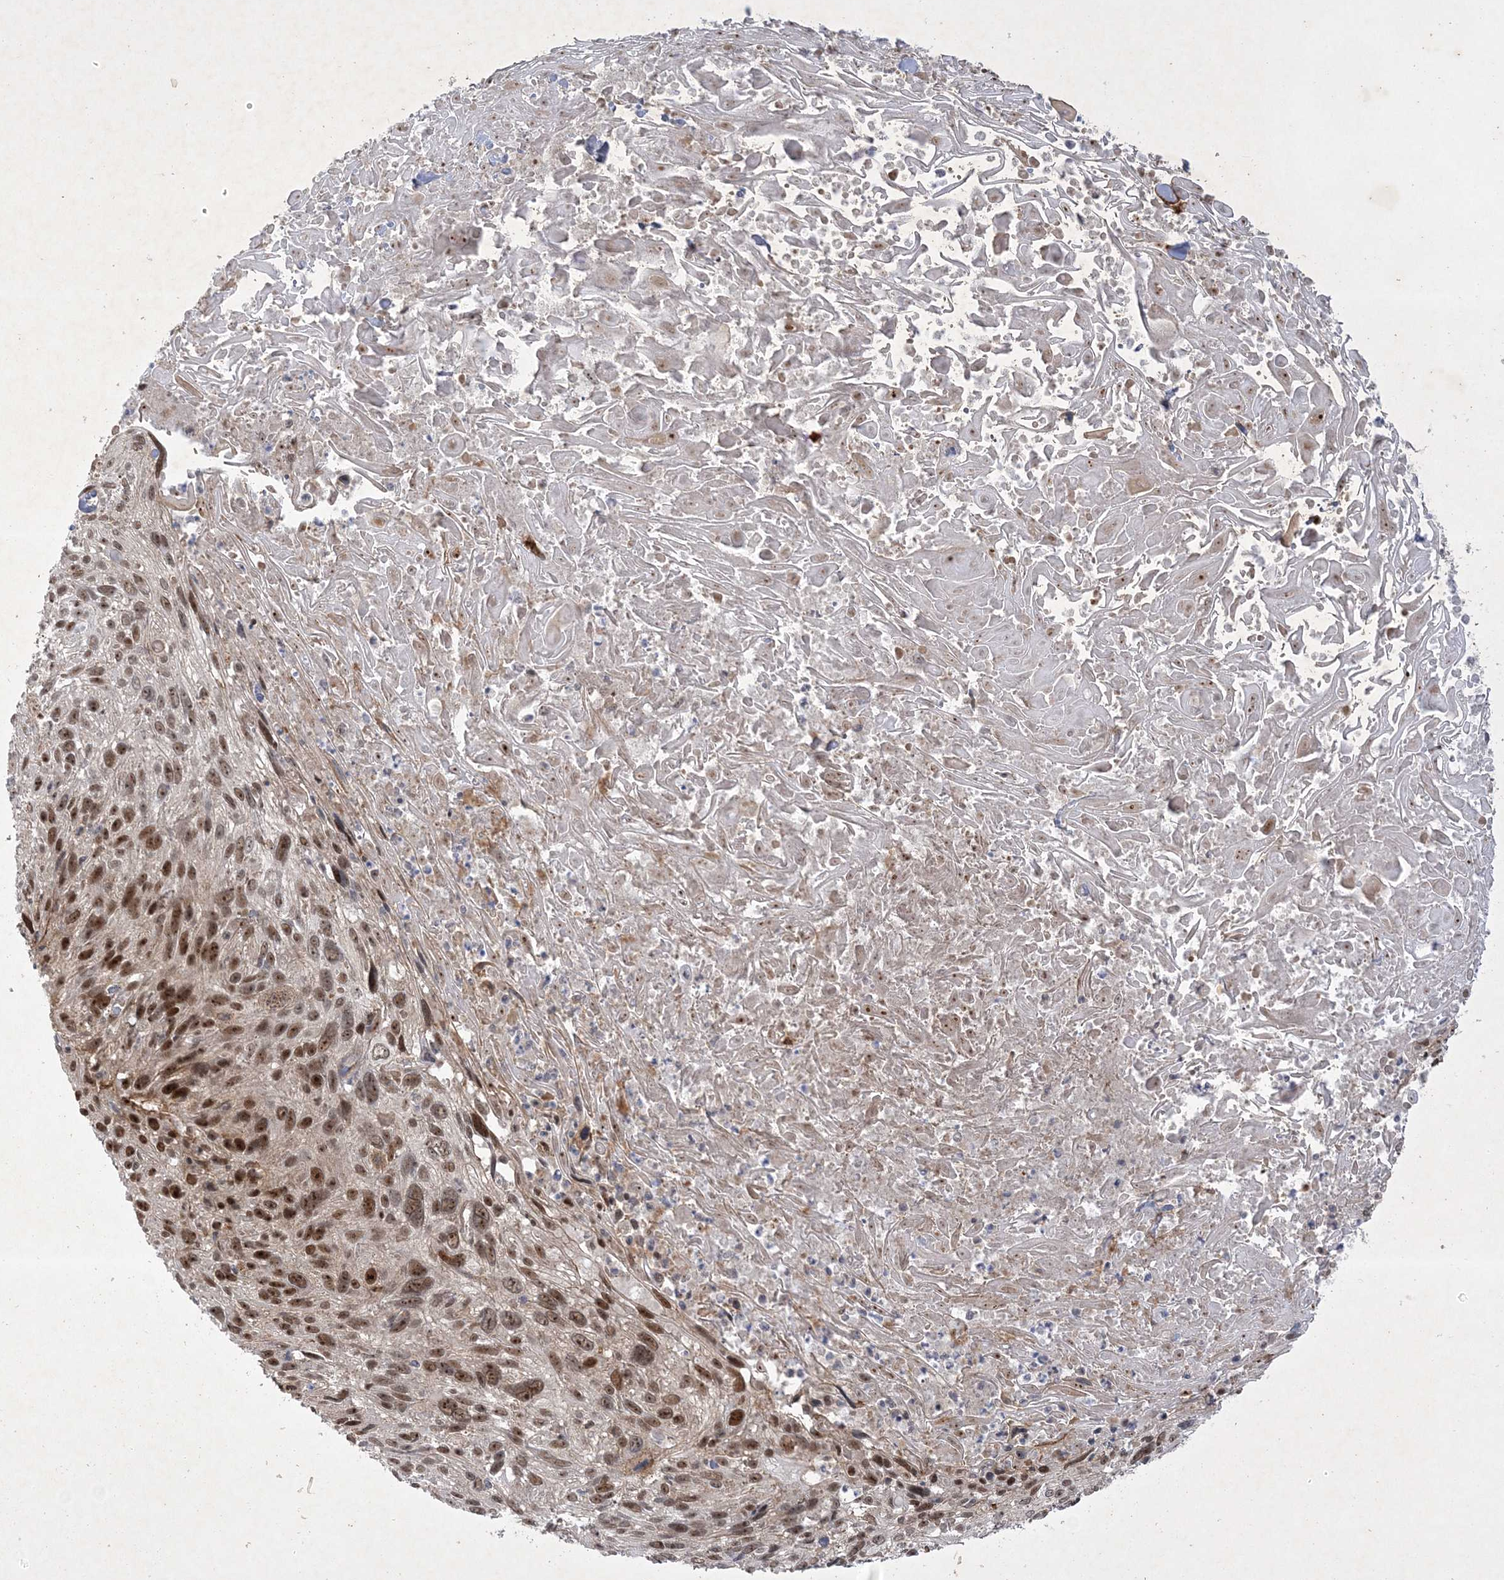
{"staining": {"intensity": "moderate", "quantity": ">75%", "location": "nuclear"}, "tissue": "cervical cancer", "cell_type": "Tumor cells", "image_type": "cancer", "snomed": [{"axis": "morphology", "description": "Squamous cell carcinoma, NOS"}, {"axis": "topography", "description": "Cervix"}], "caption": "Protein positivity by IHC shows moderate nuclear staining in about >75% of tumor cells in cervical cancer (squamous cell carcinoma).", "gene": "NPM3", "patient": {"sex": "female", "age": 51}}